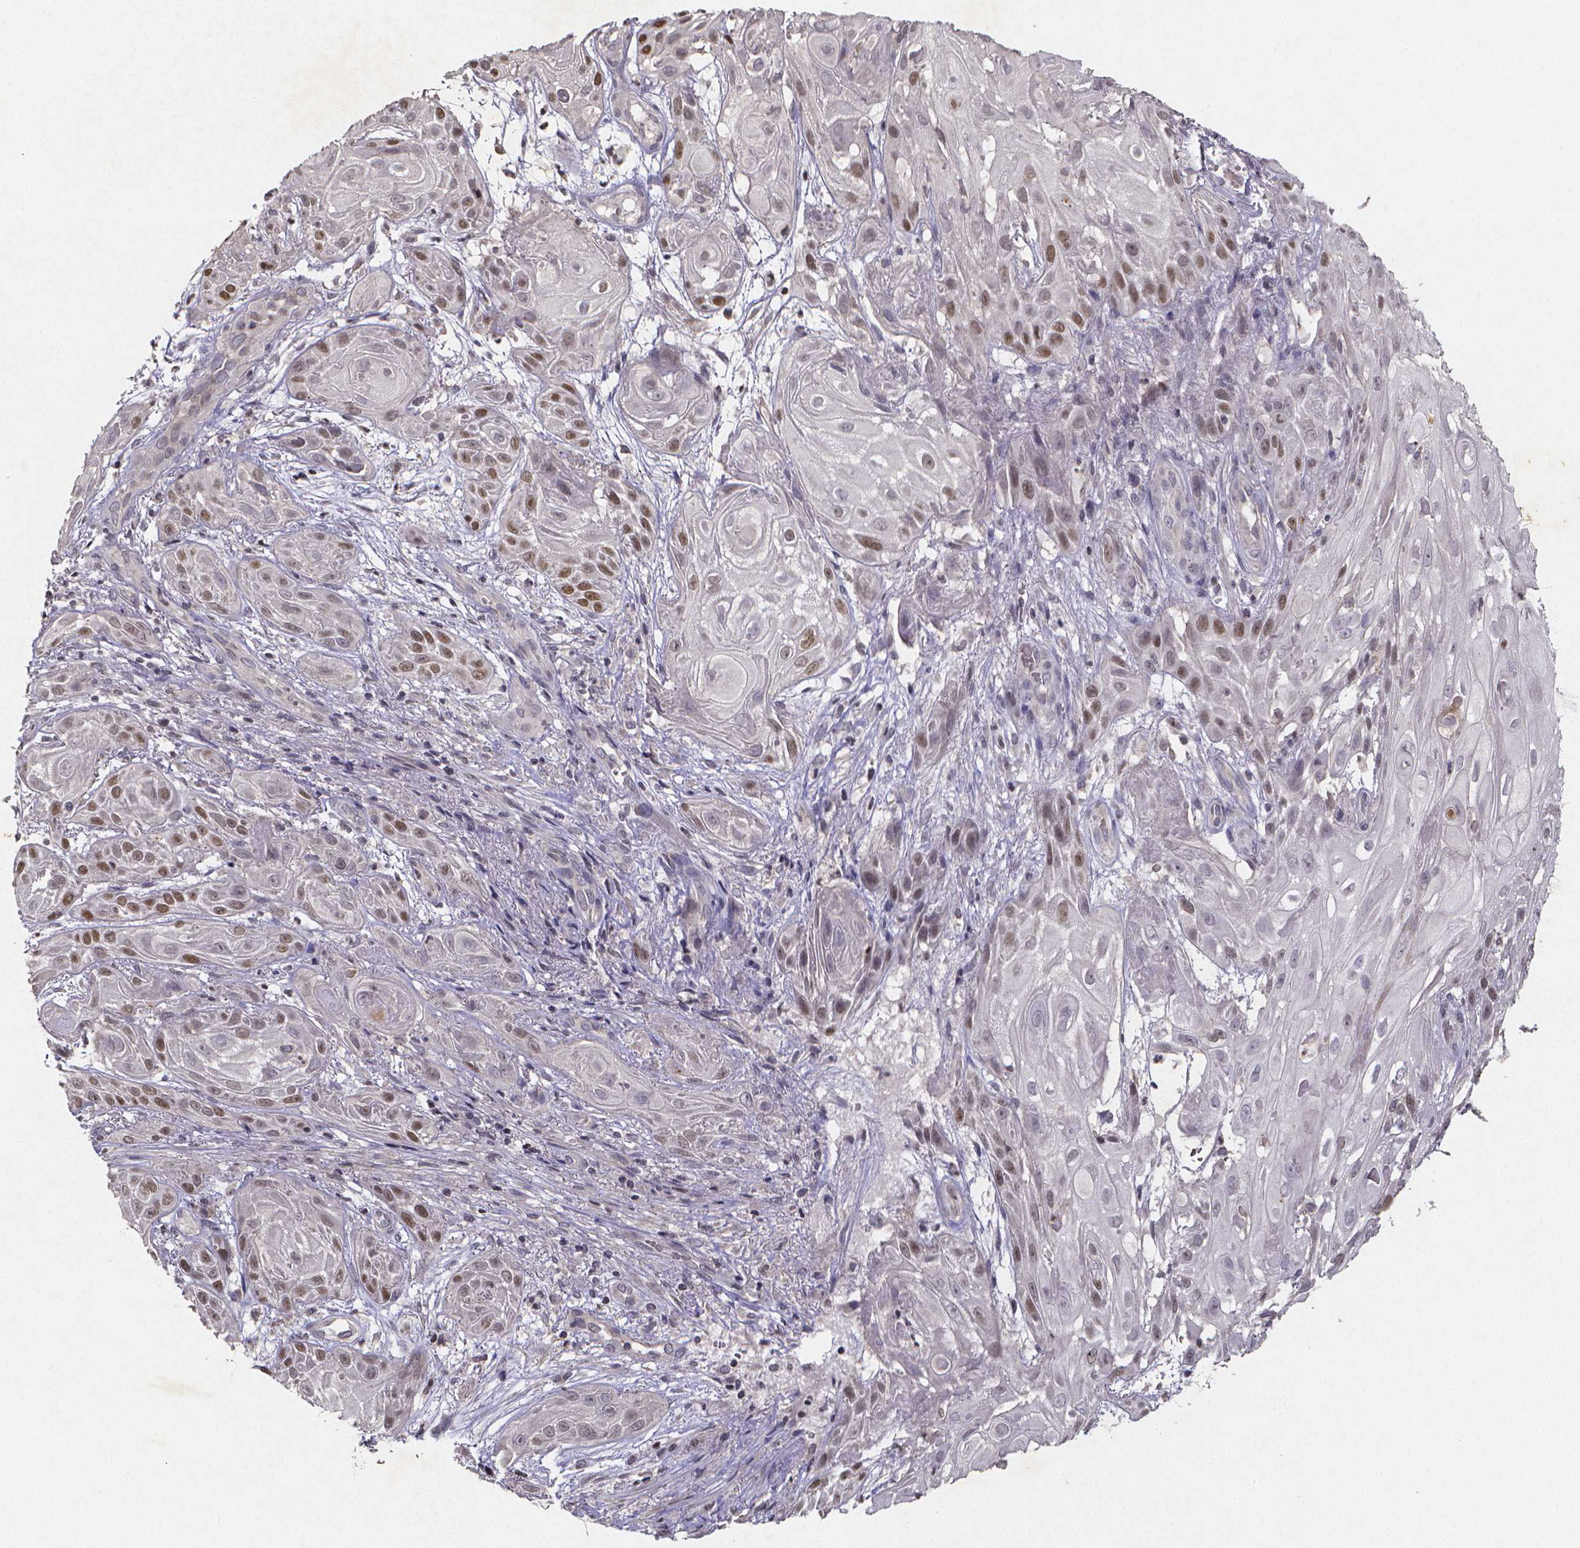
{"staining": {"intensity": "moderate", "quantity": "<25%", "location": "nuclear"}, "tissue": "skin cancer", "cell_type": "Tumor cells", "image_type": "cancer", "snomed": [{"axis": "morphology", "description": "Squamous cell carcinoma, NOS"}, {"axis": "topography", "description": "Skin"}], "caption": "Skin cancer stained with immunohistochemistry exhibits moderate nuclear positivity in approximately <25% of tumor cells.", "gene": "TP73", "patient": {"sex": "male", "age": 62}}